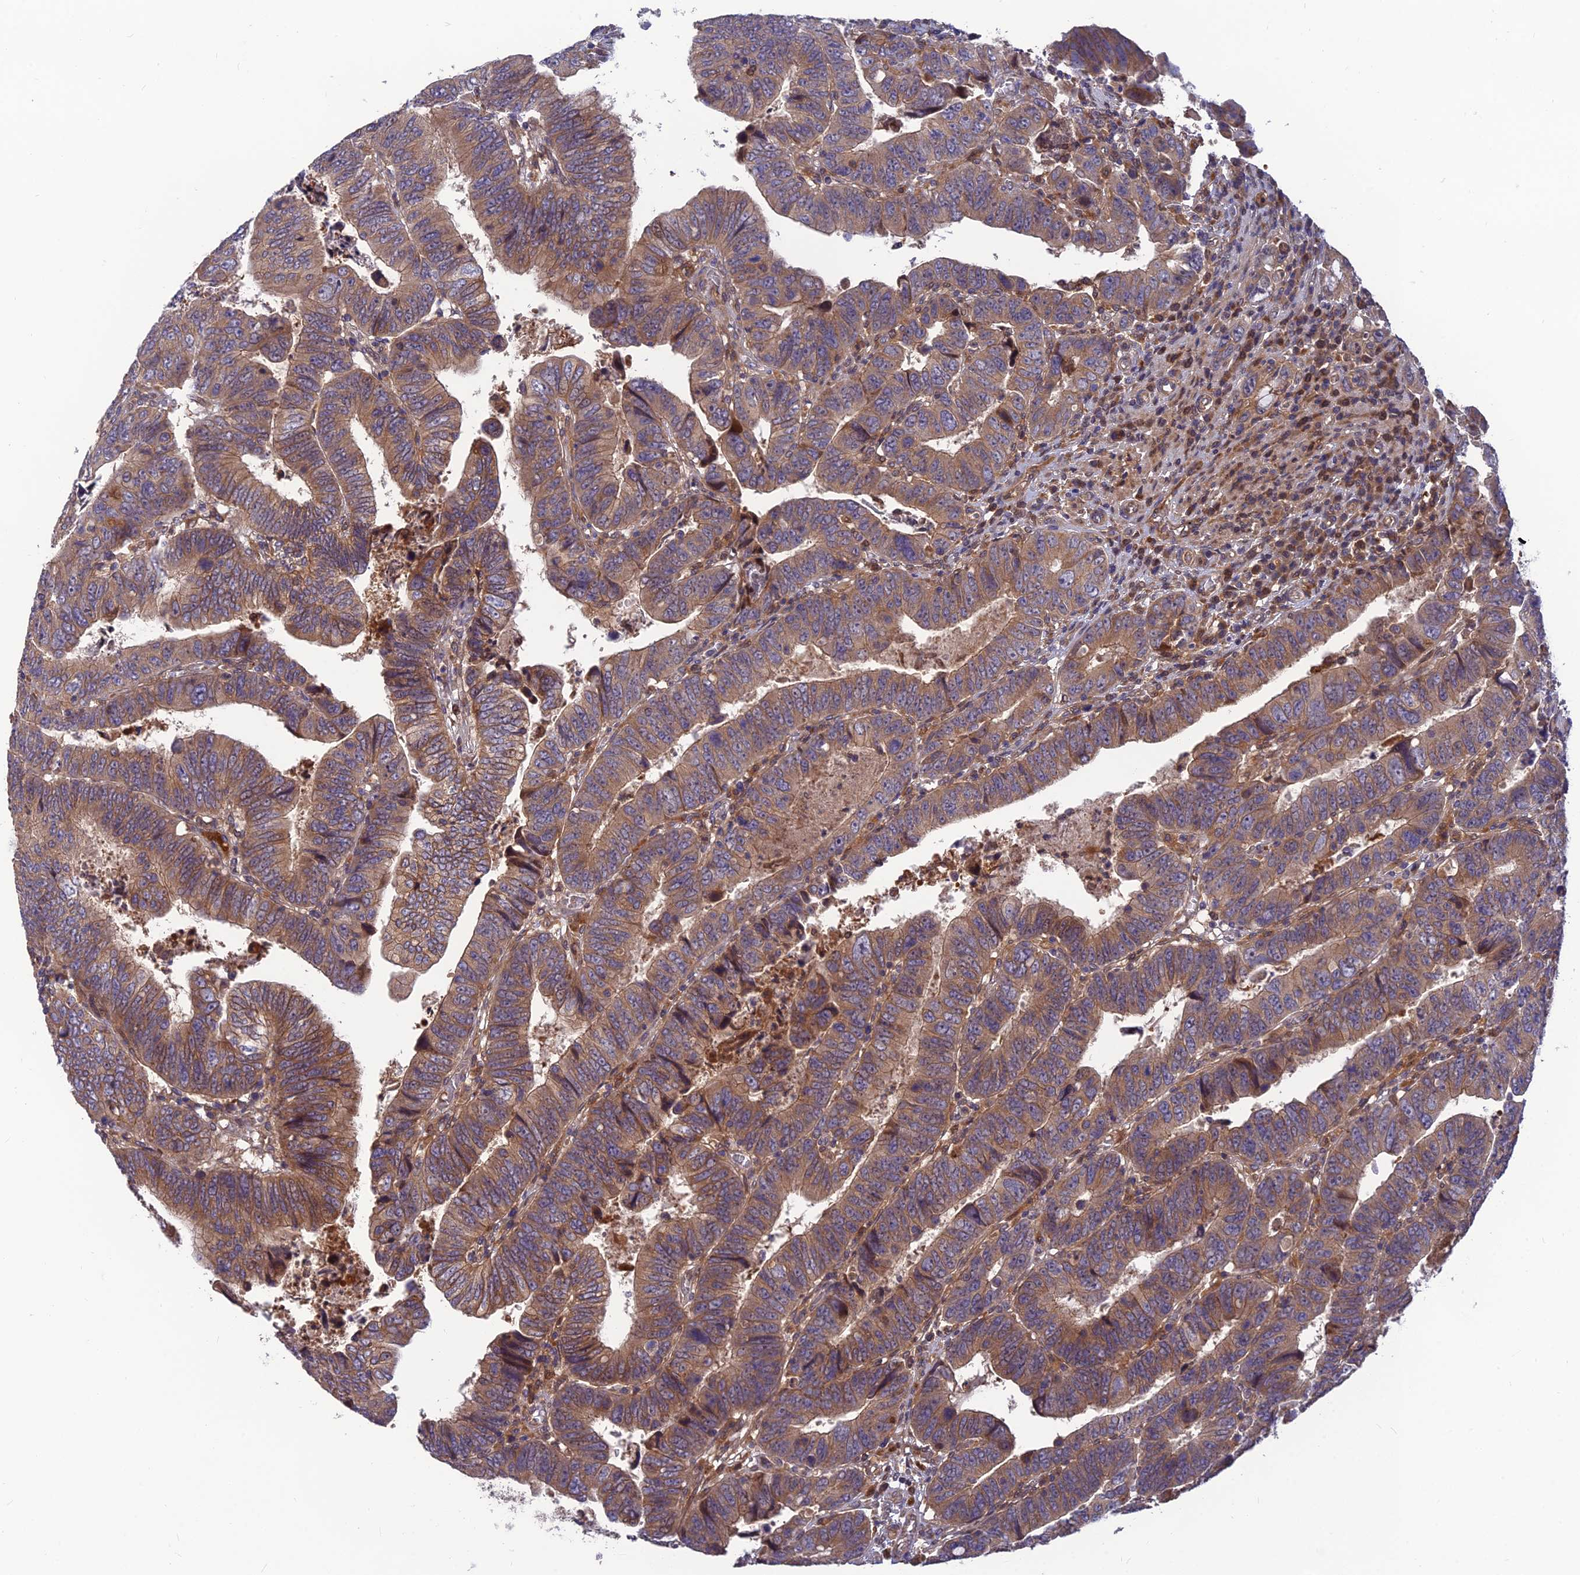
{"staining": {"intensity": "moderate", "quantity": ">75%", "location": "cytoplasmic/membranous"}, "tissue": "colorectal cancer", "cell_type": "Tumor cells", "image_type": "cancer", "snomed": [{"axis": "morphology", "description": "Normal tissue, NOS"}, {"axis": "morphology", "description": "Adenocarcinoma, NOS"}, {"axis": "topography", "description": "Rectum"}], "caption": "Protein staining by IHC reveals moderate cytoplasmic/membranous positivity in approximately >75% of tumor cells in colorectal adenocarcinoma.", "gene": "FAM151B", "patient": {"sex": "female", "age": 65}}